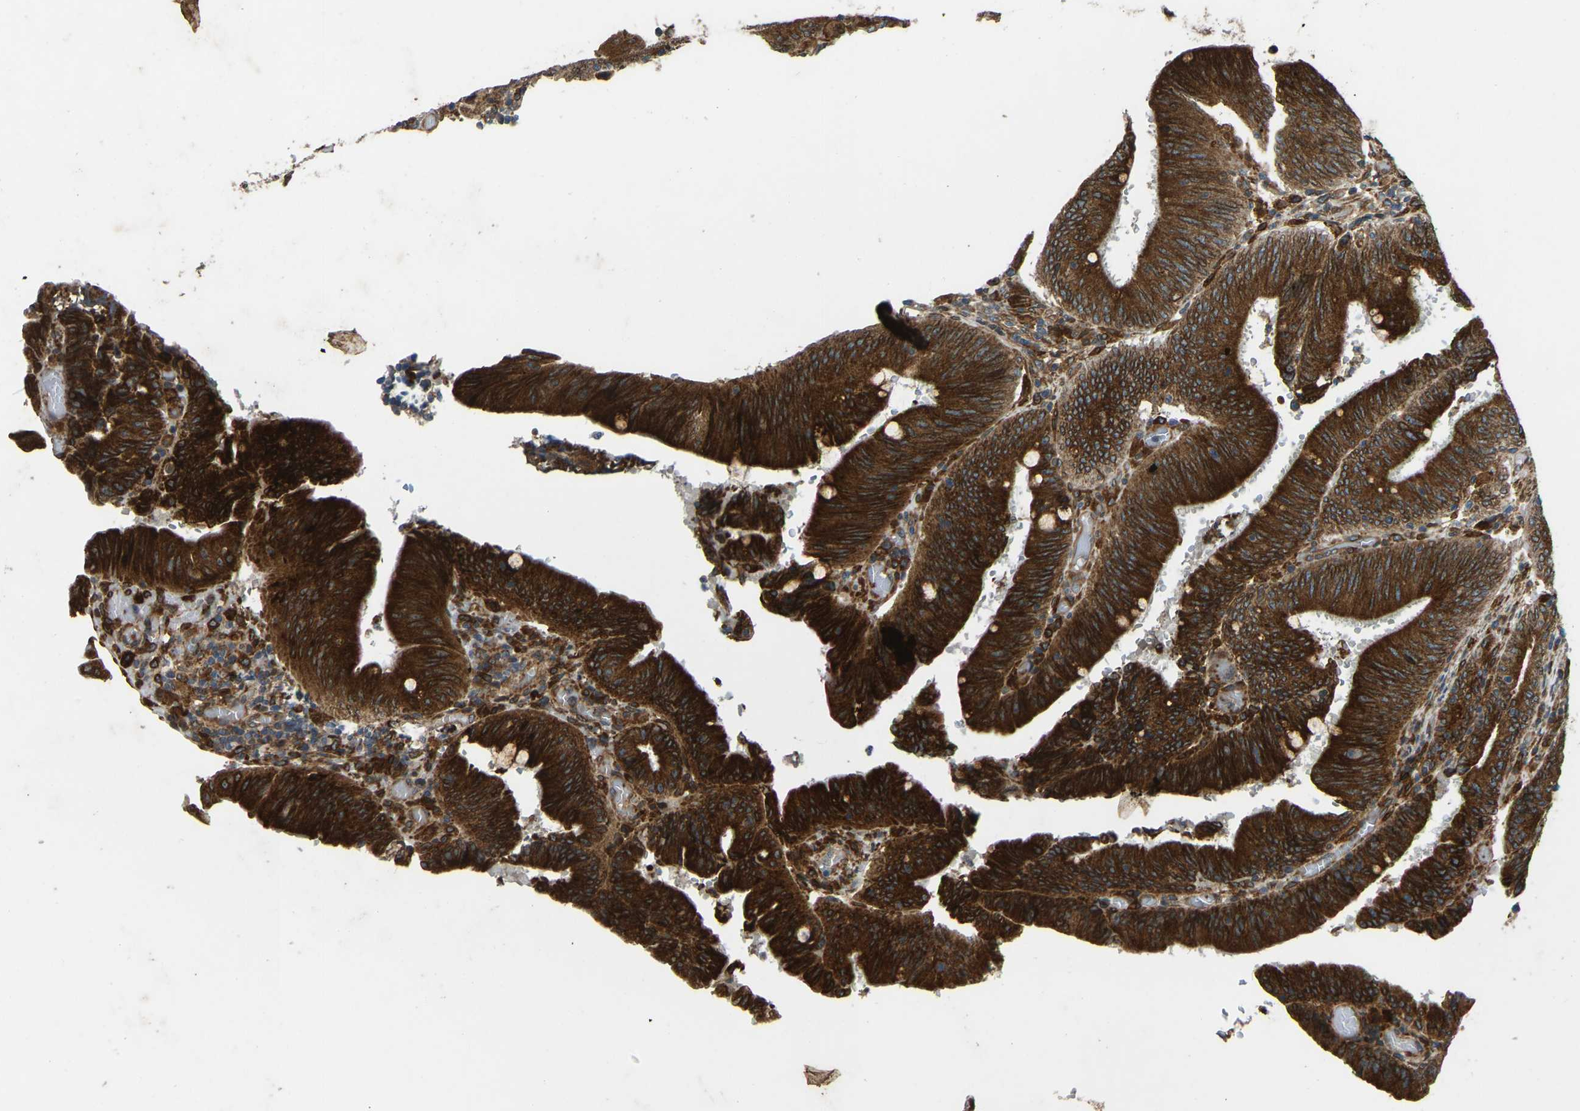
{"staining": {"intensity": "strong", "quantity": ">75%", "location": "cytoplasmic/membranous"}, "tissue": "colorectal cancer", "cell_type": "Tumor cells", "image_type": "cancer", "snomed": [{"axis": "morphology", "description": "Normal tissue, NOS"}, {"axis": "morphology", "description": "Adenocarcinoma, NOS"}, {"axis": "topography", "description": "Rectum"}], "caption": "The image displays a brown stain indicating the presence of a protein in the cytoplasmic/membranous of tumor cells in colorectal cancer (adenocarcinoma).", "gene": "OS9", "patient": {"sex": "female", "age": 66}}